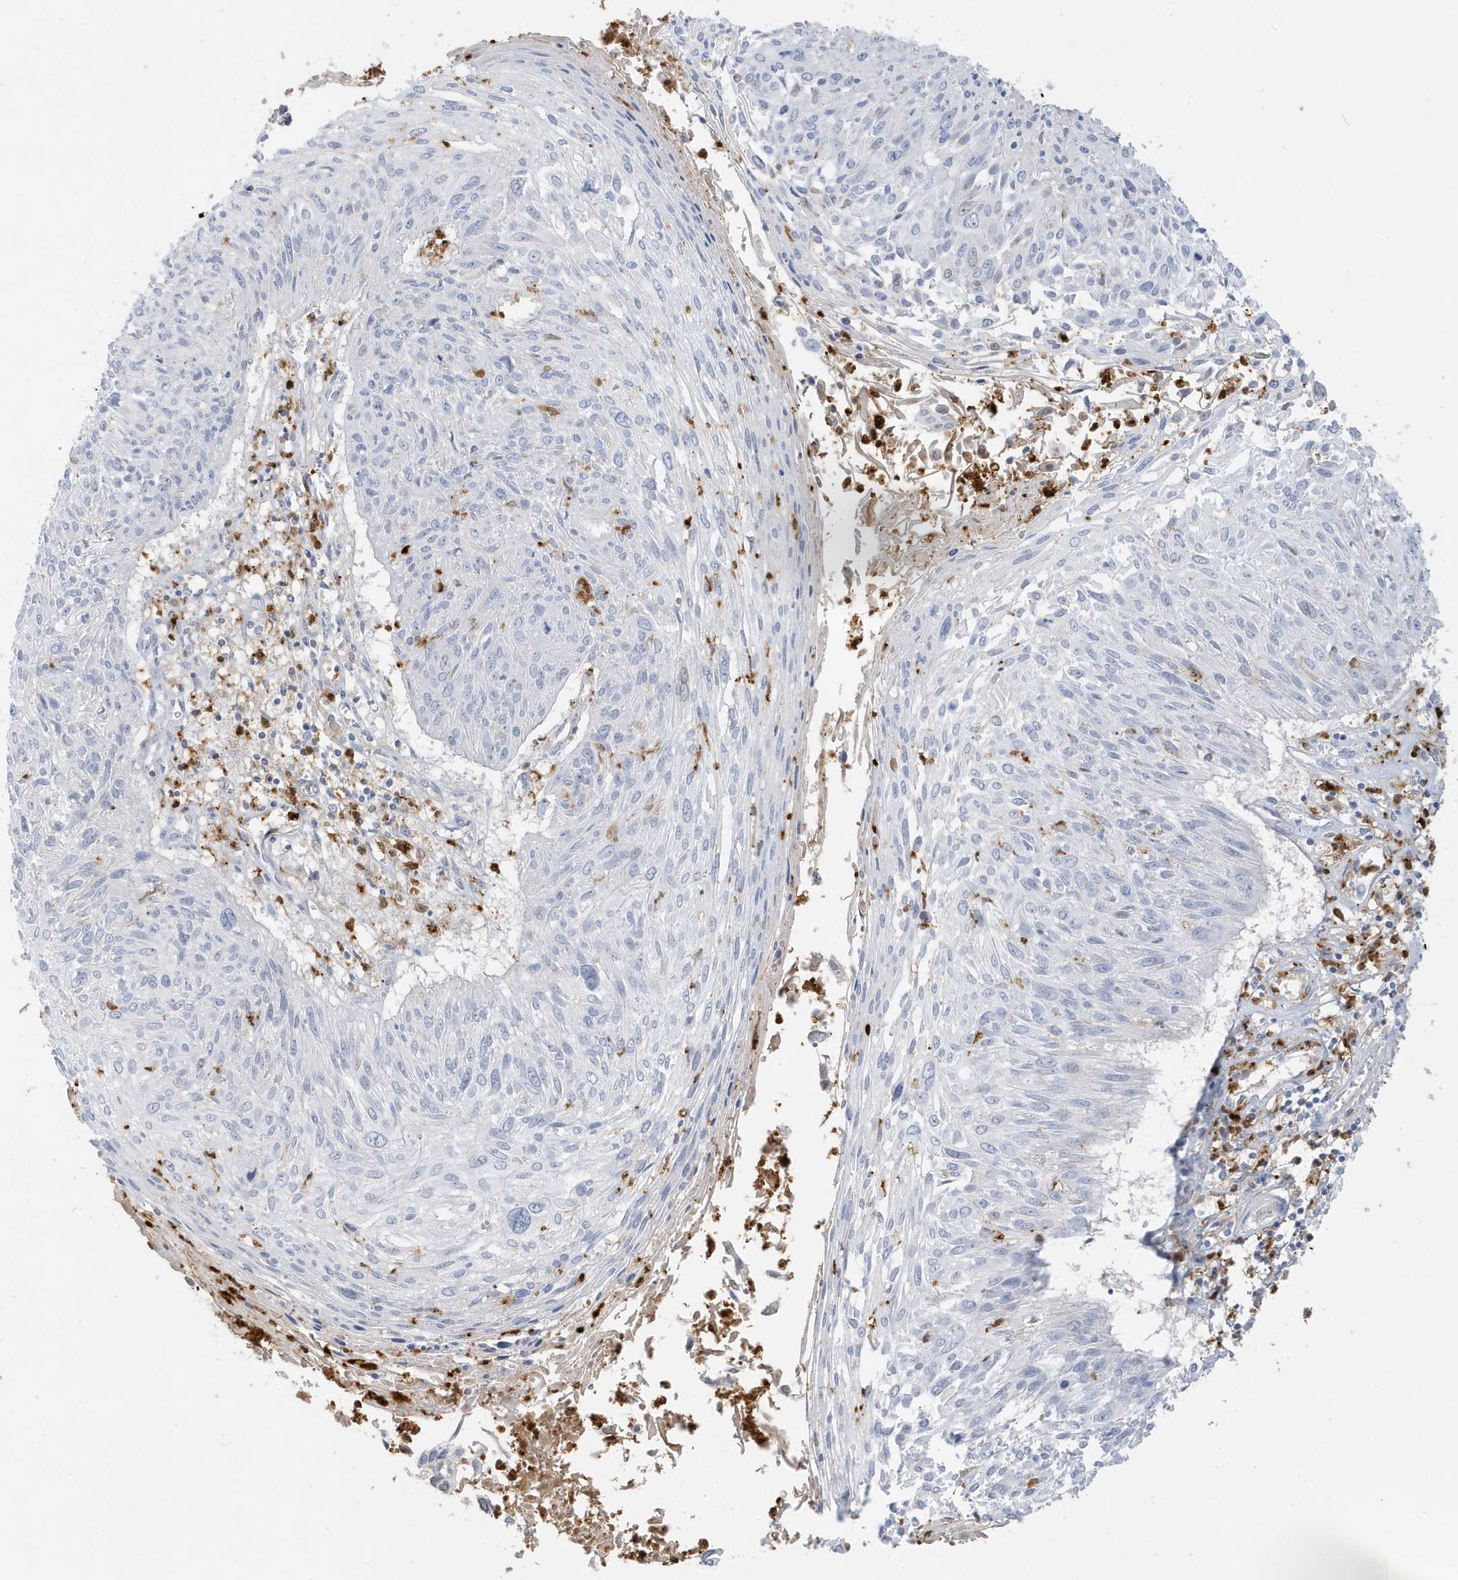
{"staining": {"intensity": "negative", "quantity": "none", "location": "none"}, "tissue": "cervical cancer", "cell_type": "Tumor cells", "image_type": "cancer", "snomed": [{"axis": "morphology", "description": "Squamous cell carcinoma, NOS"}, {"axis": "topography", "description": "Cervix"}], "caption": "Human cervical squamous cell carcinoma stained for a protein using immunohistochemistry displays no staining in tumor cells.", "gene": "GCA", "patient": {"sex": "female", "age": 51}}